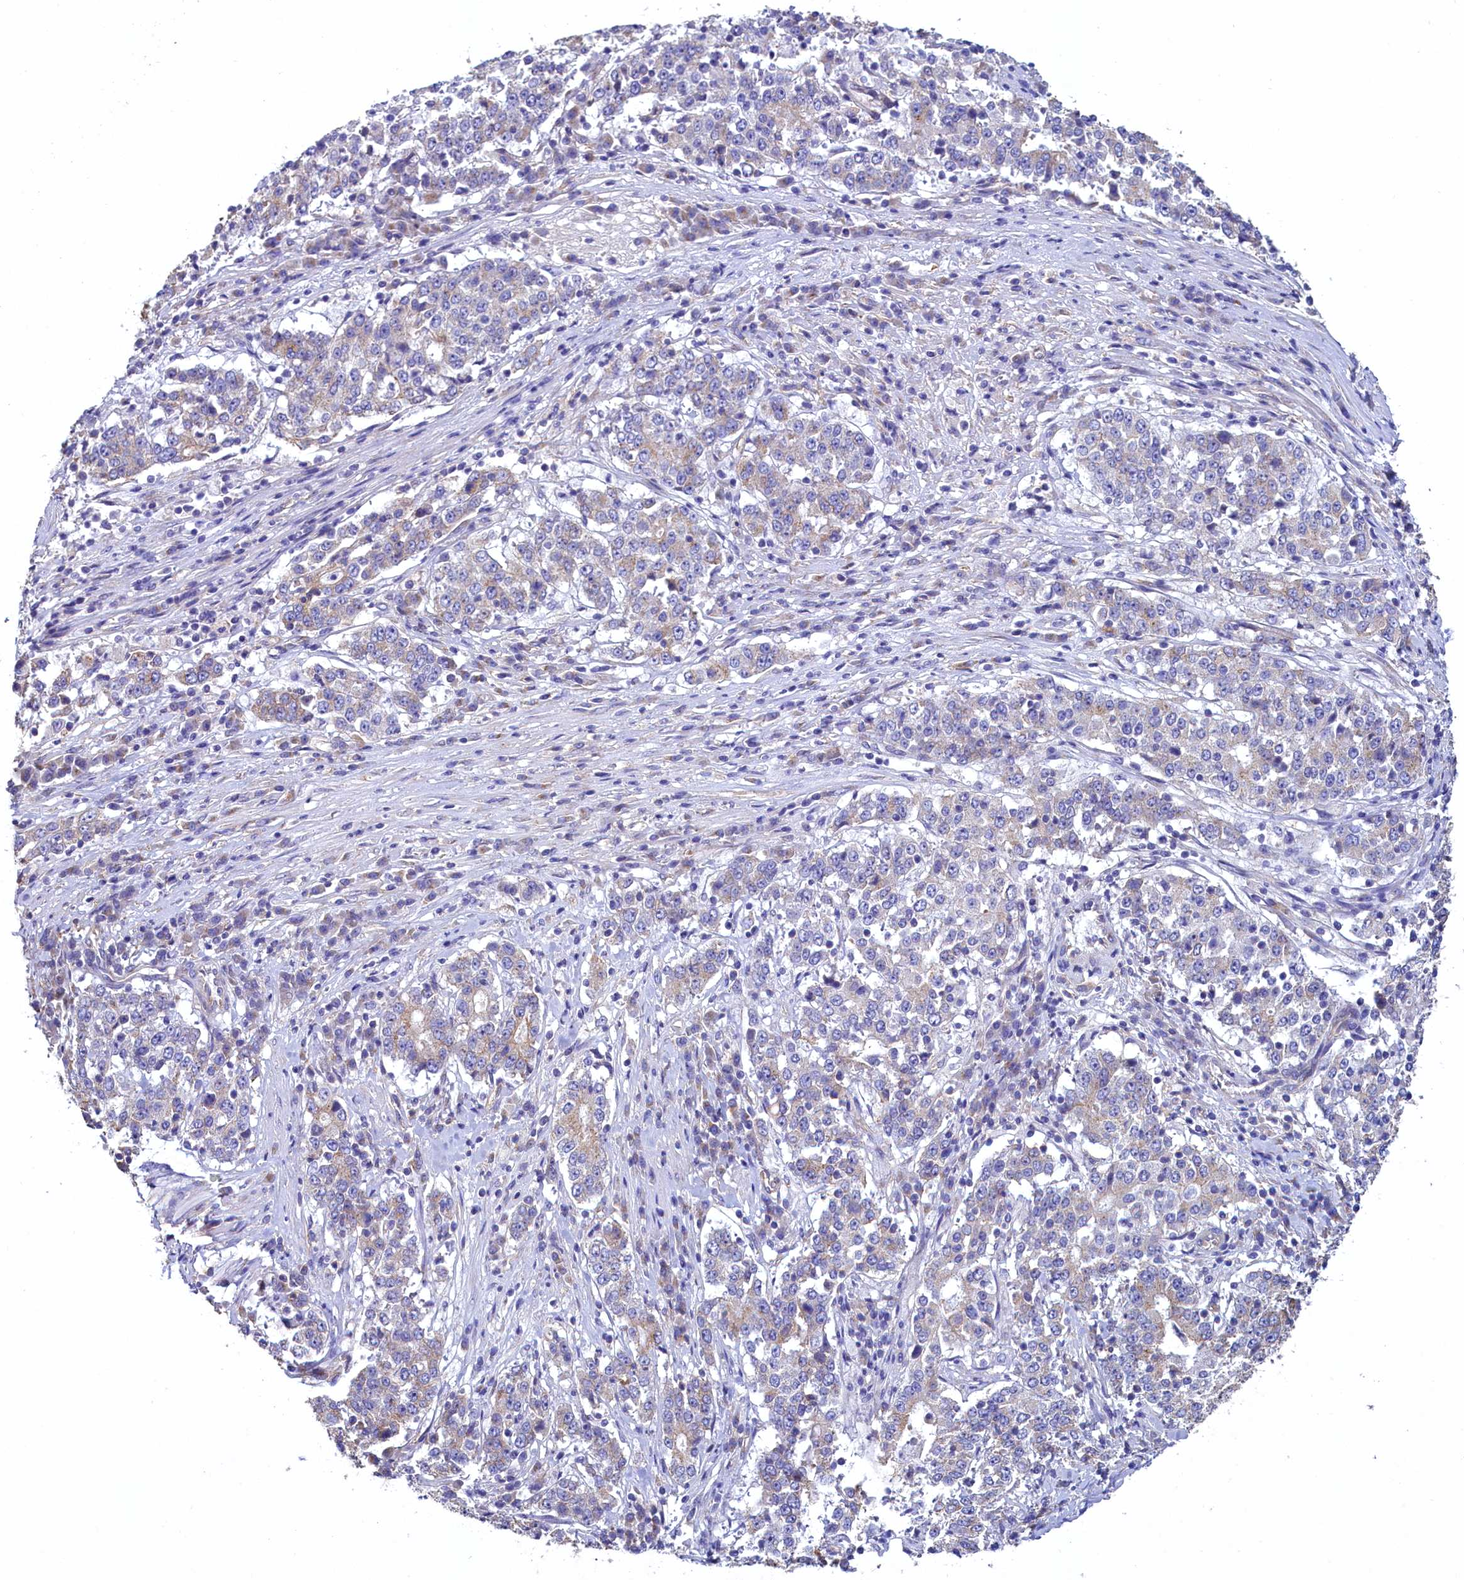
{"staining": {"intensity": "weak", "quantity": "25%-75%", "location": "cytoplasmic/membranous"}, "tissue": "stomach cancer", "cell_type": "Tumor cells", "image_type": "cancer", "snomed": [{"axis": "morphology", "description": "Adenocarcinoma, NOS"}, {"axis": "topography", "description": "Stomach"}], "caption": "The image demonstrates staining of stomach cancer (adenocarcinoma), revealing weak cytoplasmic/membranous protein staining (brown color) within tumor cells. (brown staining indicates protein expression, while blue staining denotes nuclei).", "gene": "GPR21", "patient": {"sex": "male", "age": 59}}